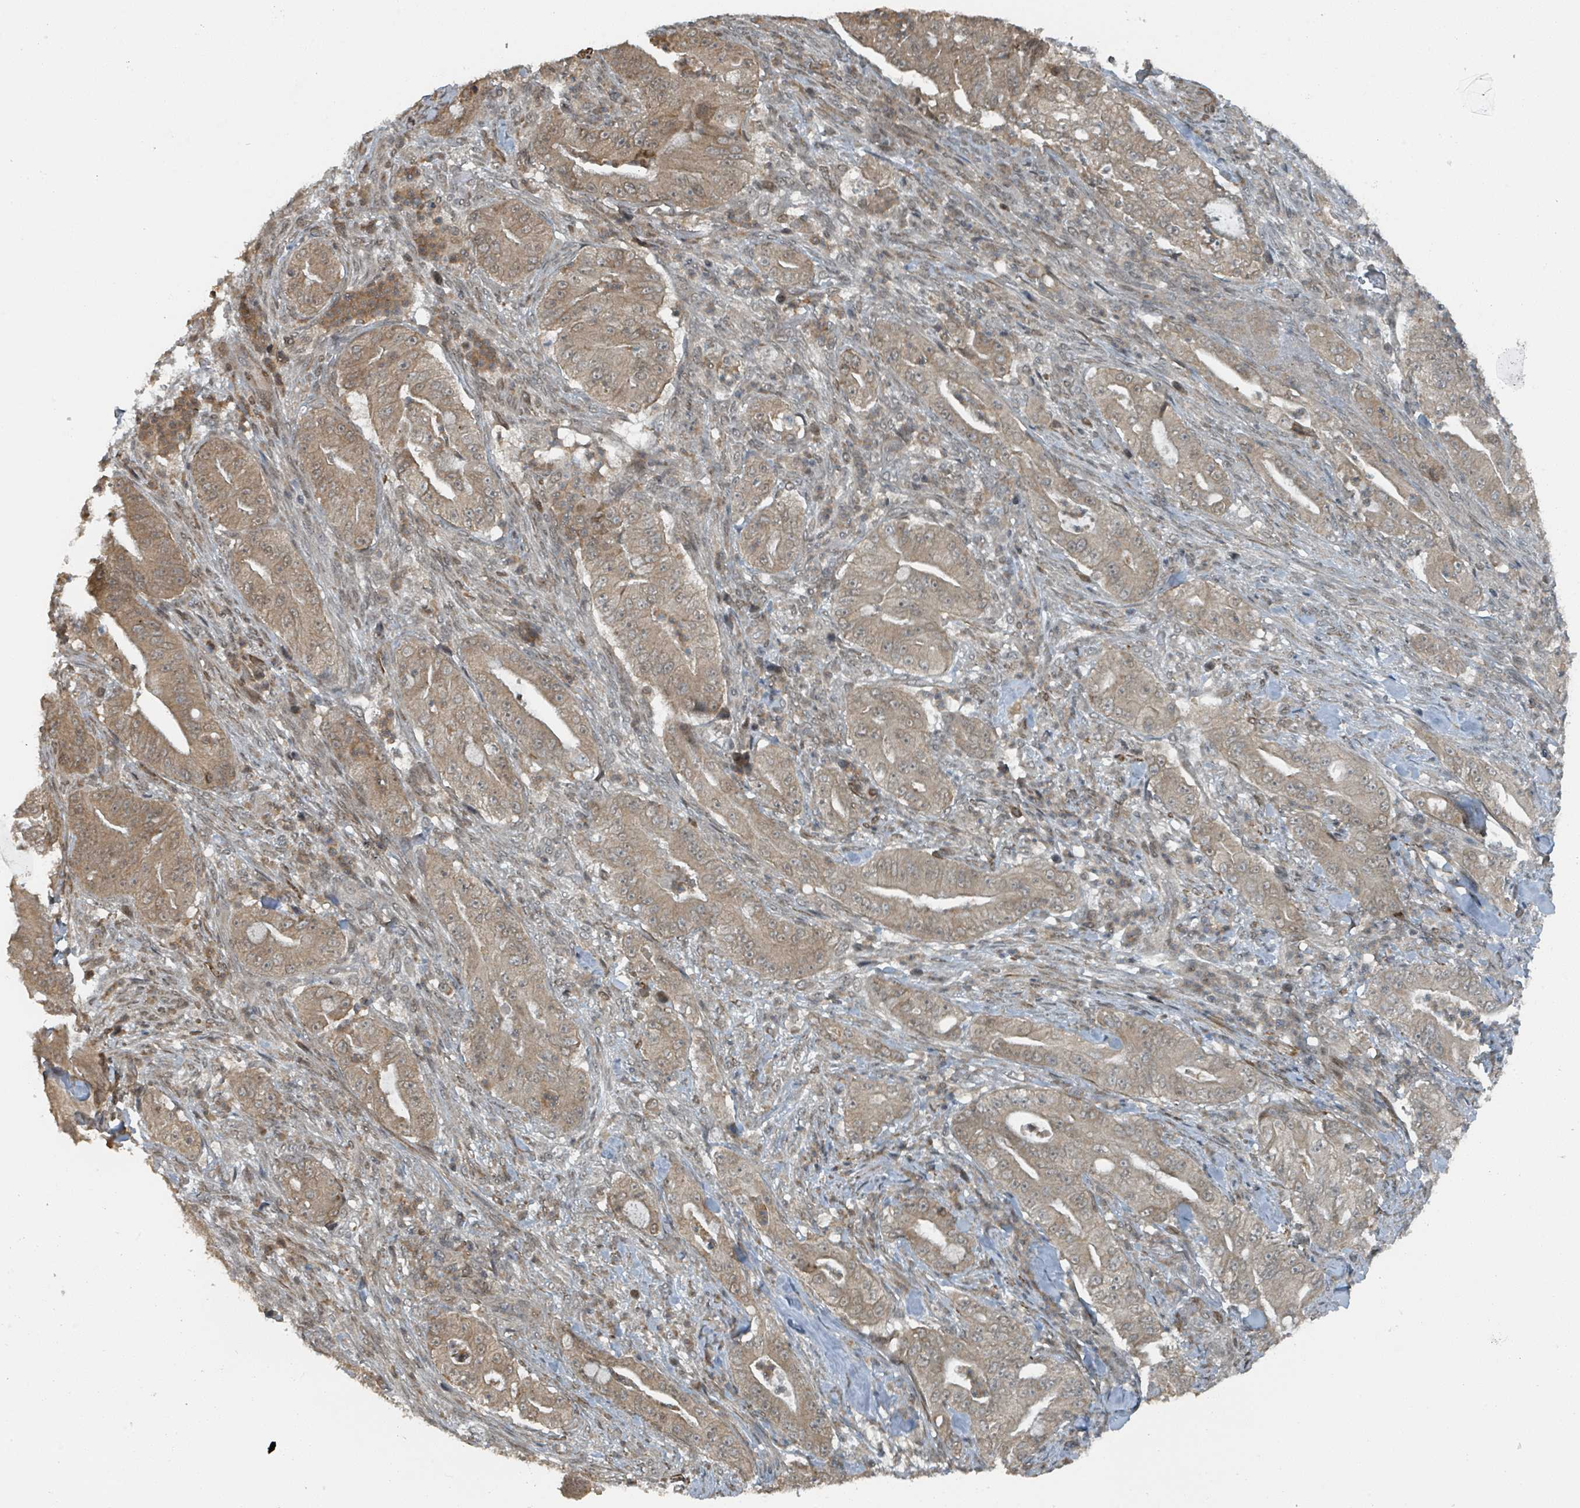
{"staining": {"intensity": "moderate", "quantity": ">75%", "location": "cytoplasmic/membranous,nuclear"}, "tissue": "pancreatic cancer", "cell_type": "Tumor cells", "image_type": "cancer", "snomed": [{"axis": "morphology", "description": "Adenocarcinoma, NOS"}, {"axis": "topography", "description": "Pancreas"}], "caption": "Immunohistochemistry of human pancreatic cancer displays medium levels of moderate cytoplasmic/membranous and nuclear expression in approximately >75% of tumor cells.", "gene": "PHIP", "patient": {"sex": "male", "age": 71}}